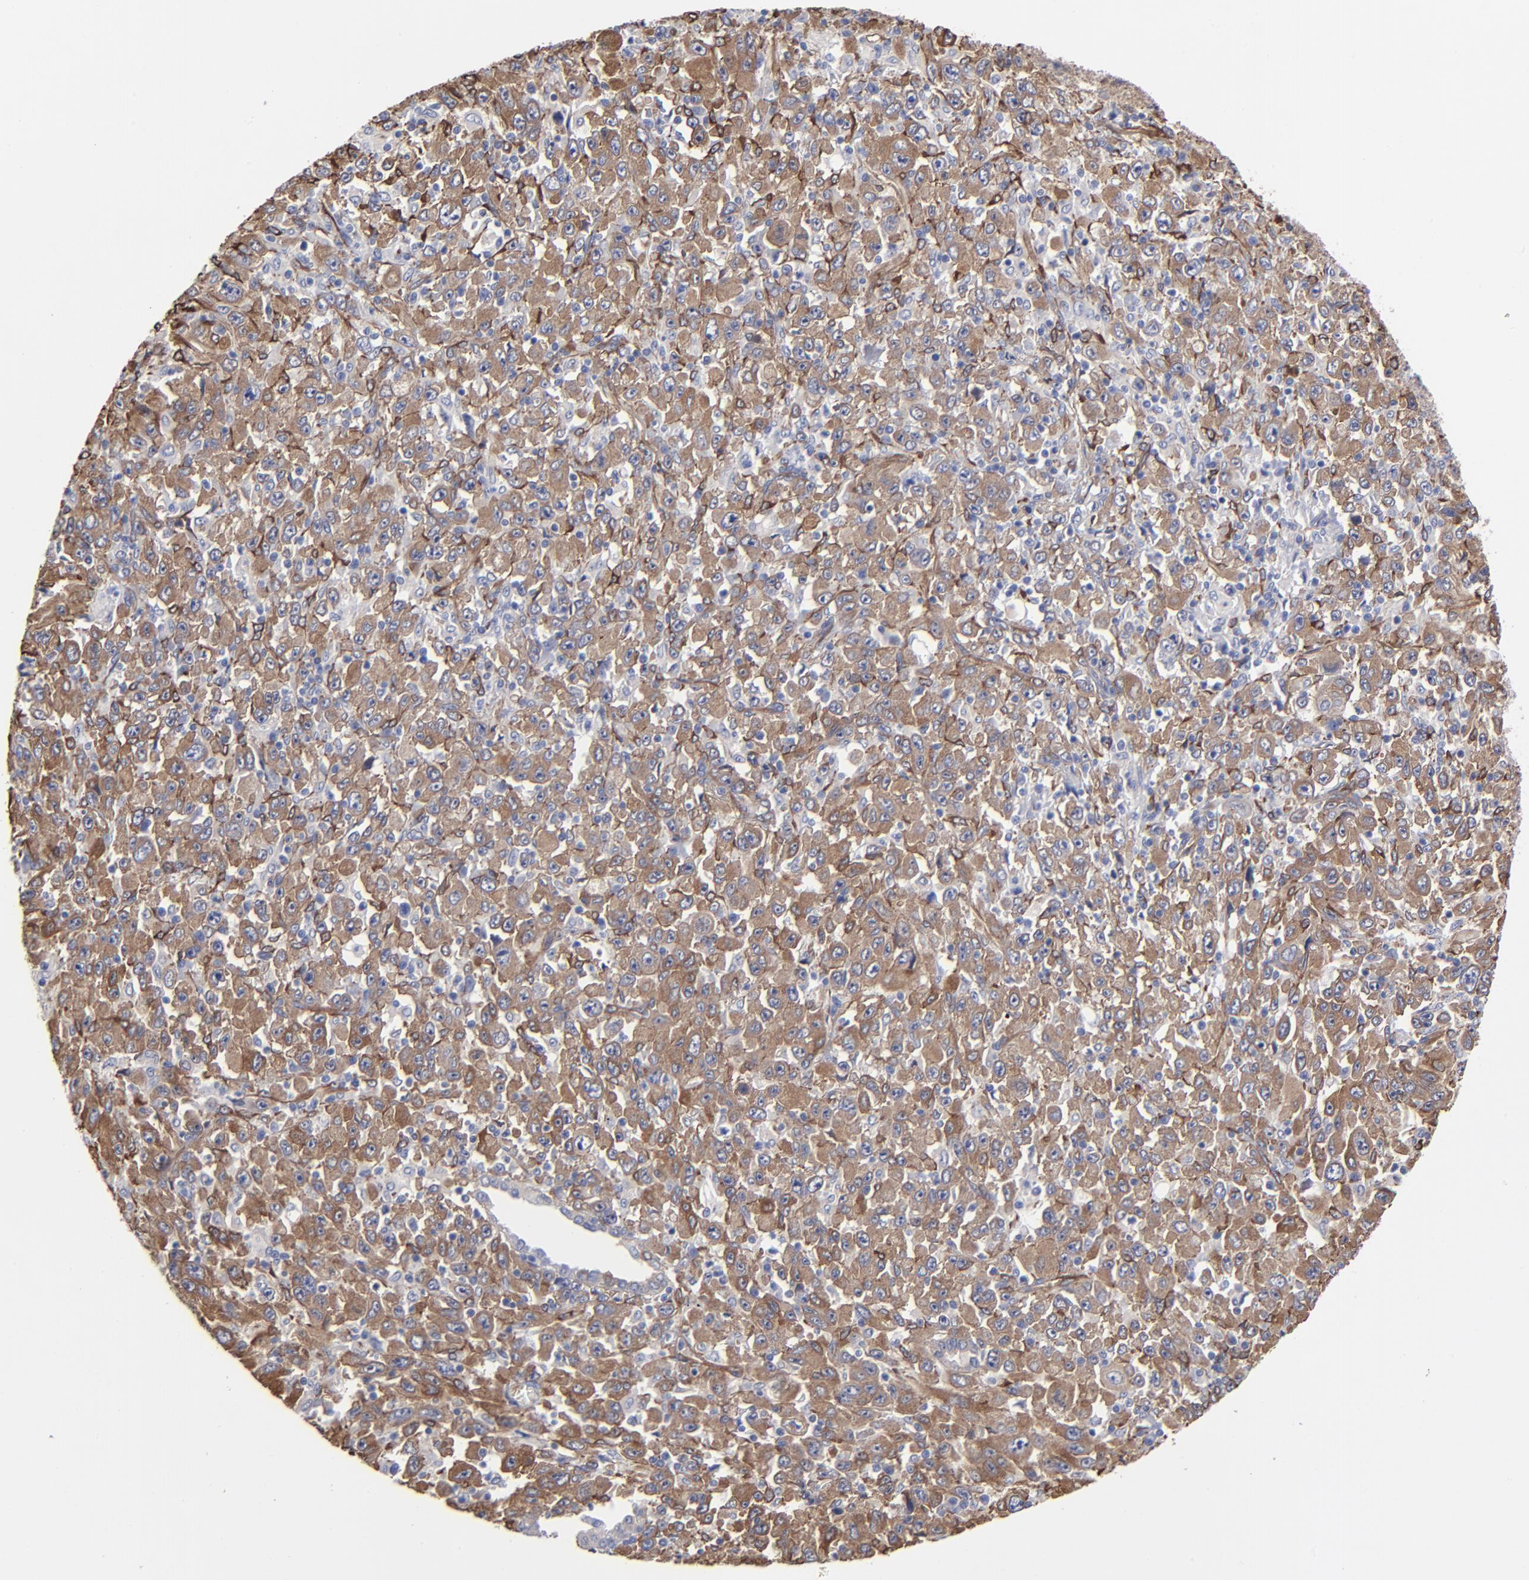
{"staining": {"intensity": "moderate", "quantity": ">75%", "location": "cytoplasmic/membranous"}, "tissue": "melanoma", "cell_type": "Tumor cells", "image_type": "cancer", "snomed": [{"axis": "morphology", "description": "Malignant melanoma, Metastatic site"}, {"axis": "topography", "description": "Skin"}], "caption": "Moderate cytoplasmic/membranous positivity is appreciated in about >75% of tumor cells in malignant melanoma (metastatic site).", "gene": "CILP", "patient": {"sex": "female", "age": 56}}